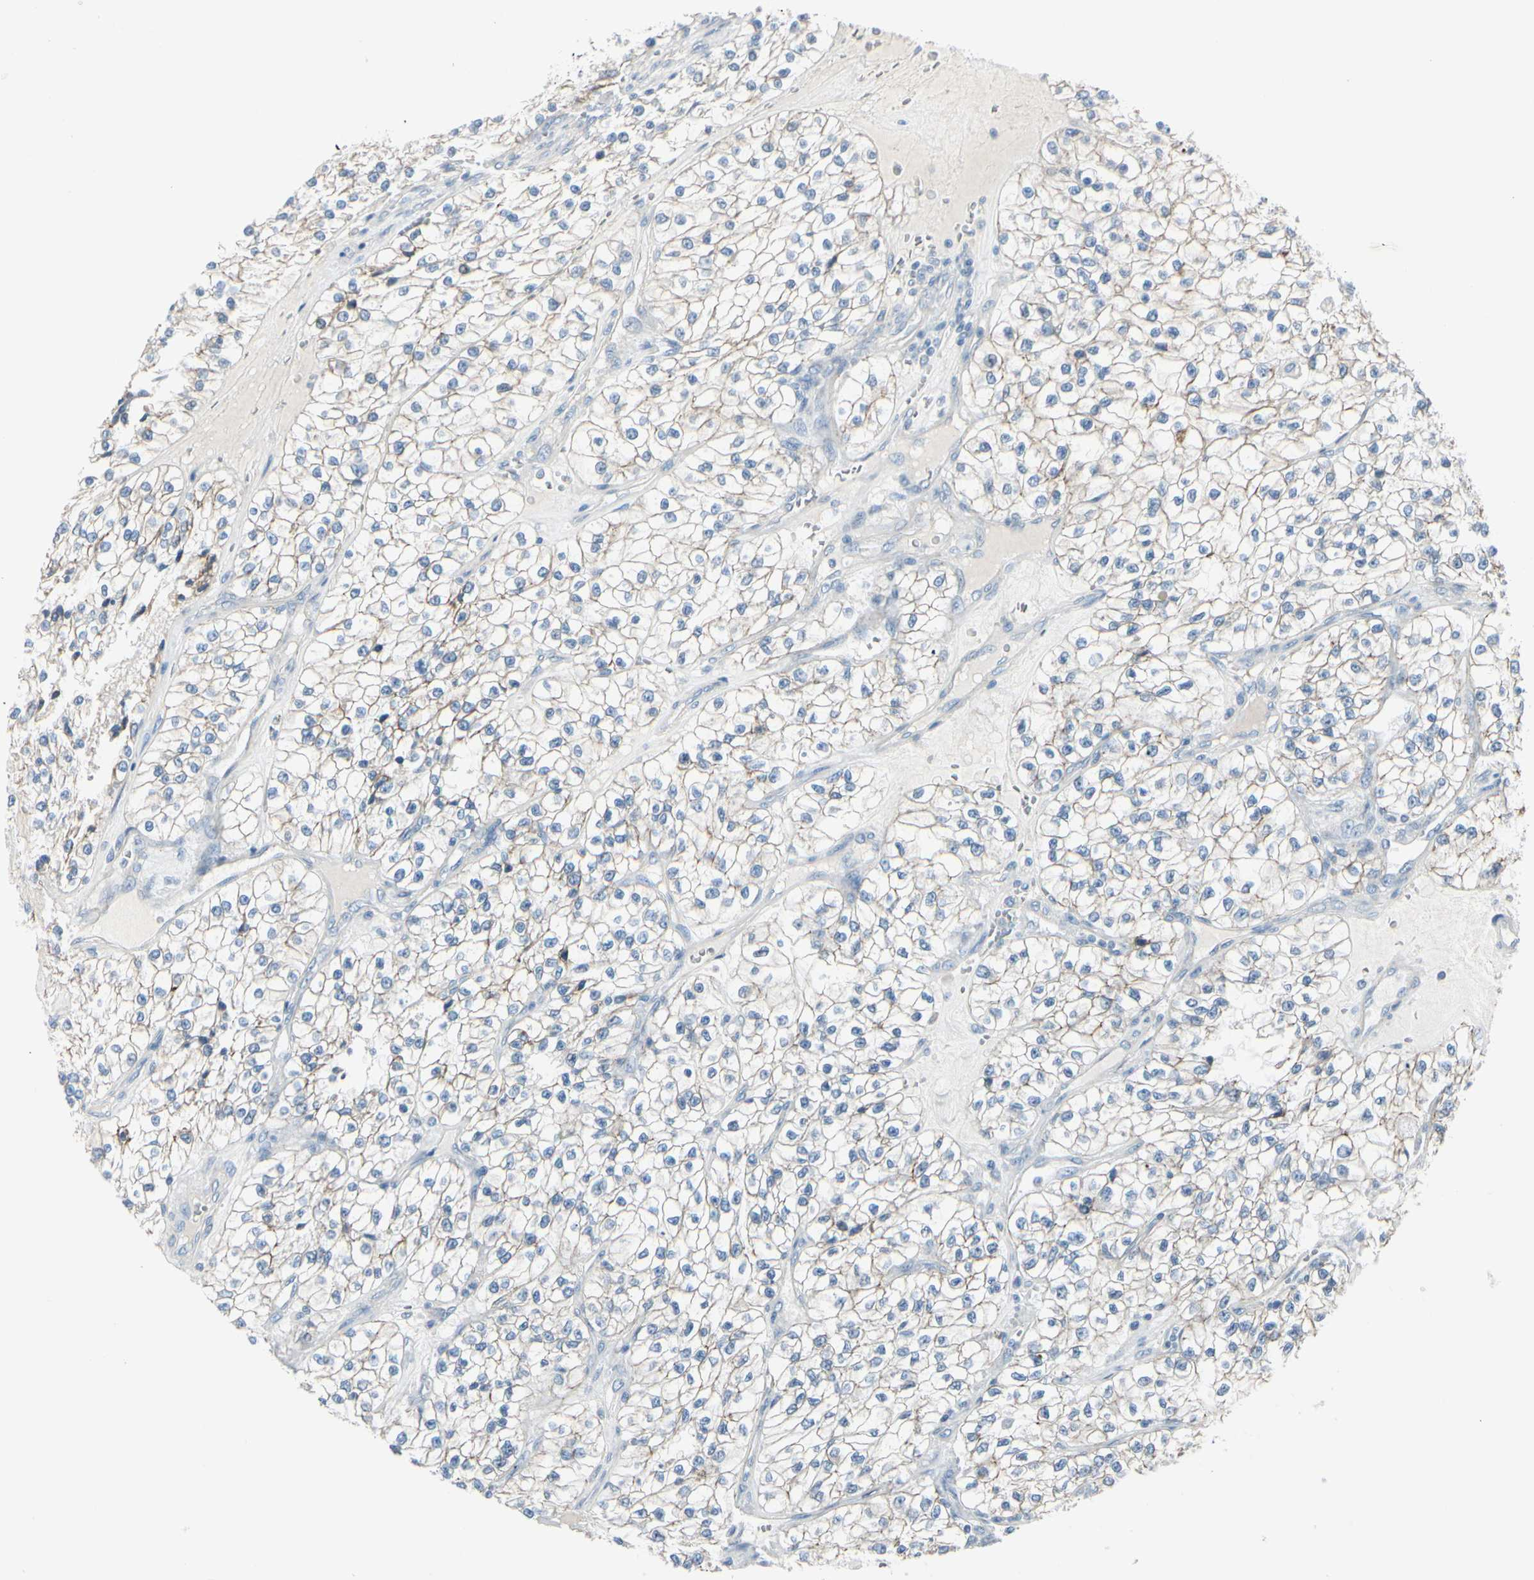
{"staining": {"intensity": "moderate", "quantity": ">75%", "location": "cytoplasmic/membranous"}, "tissue": "renal cancer", "cell_type": "Tumor cells", "image_type": "cancer", "snomed": [{"axis": "morphology", "description": "Adenocarcinoma, NOS"}, {"axis": "topography", "description": "Kidney"}], "caption": "Human renal cancer (adenocarcinoma) stained for a protein (brown) exhibits moderate cytoplasmic/membranous positive staining in about >75% of tumor cells.", "gene": "CDHR5", "patient": {"sex": "female", "age": 57}}